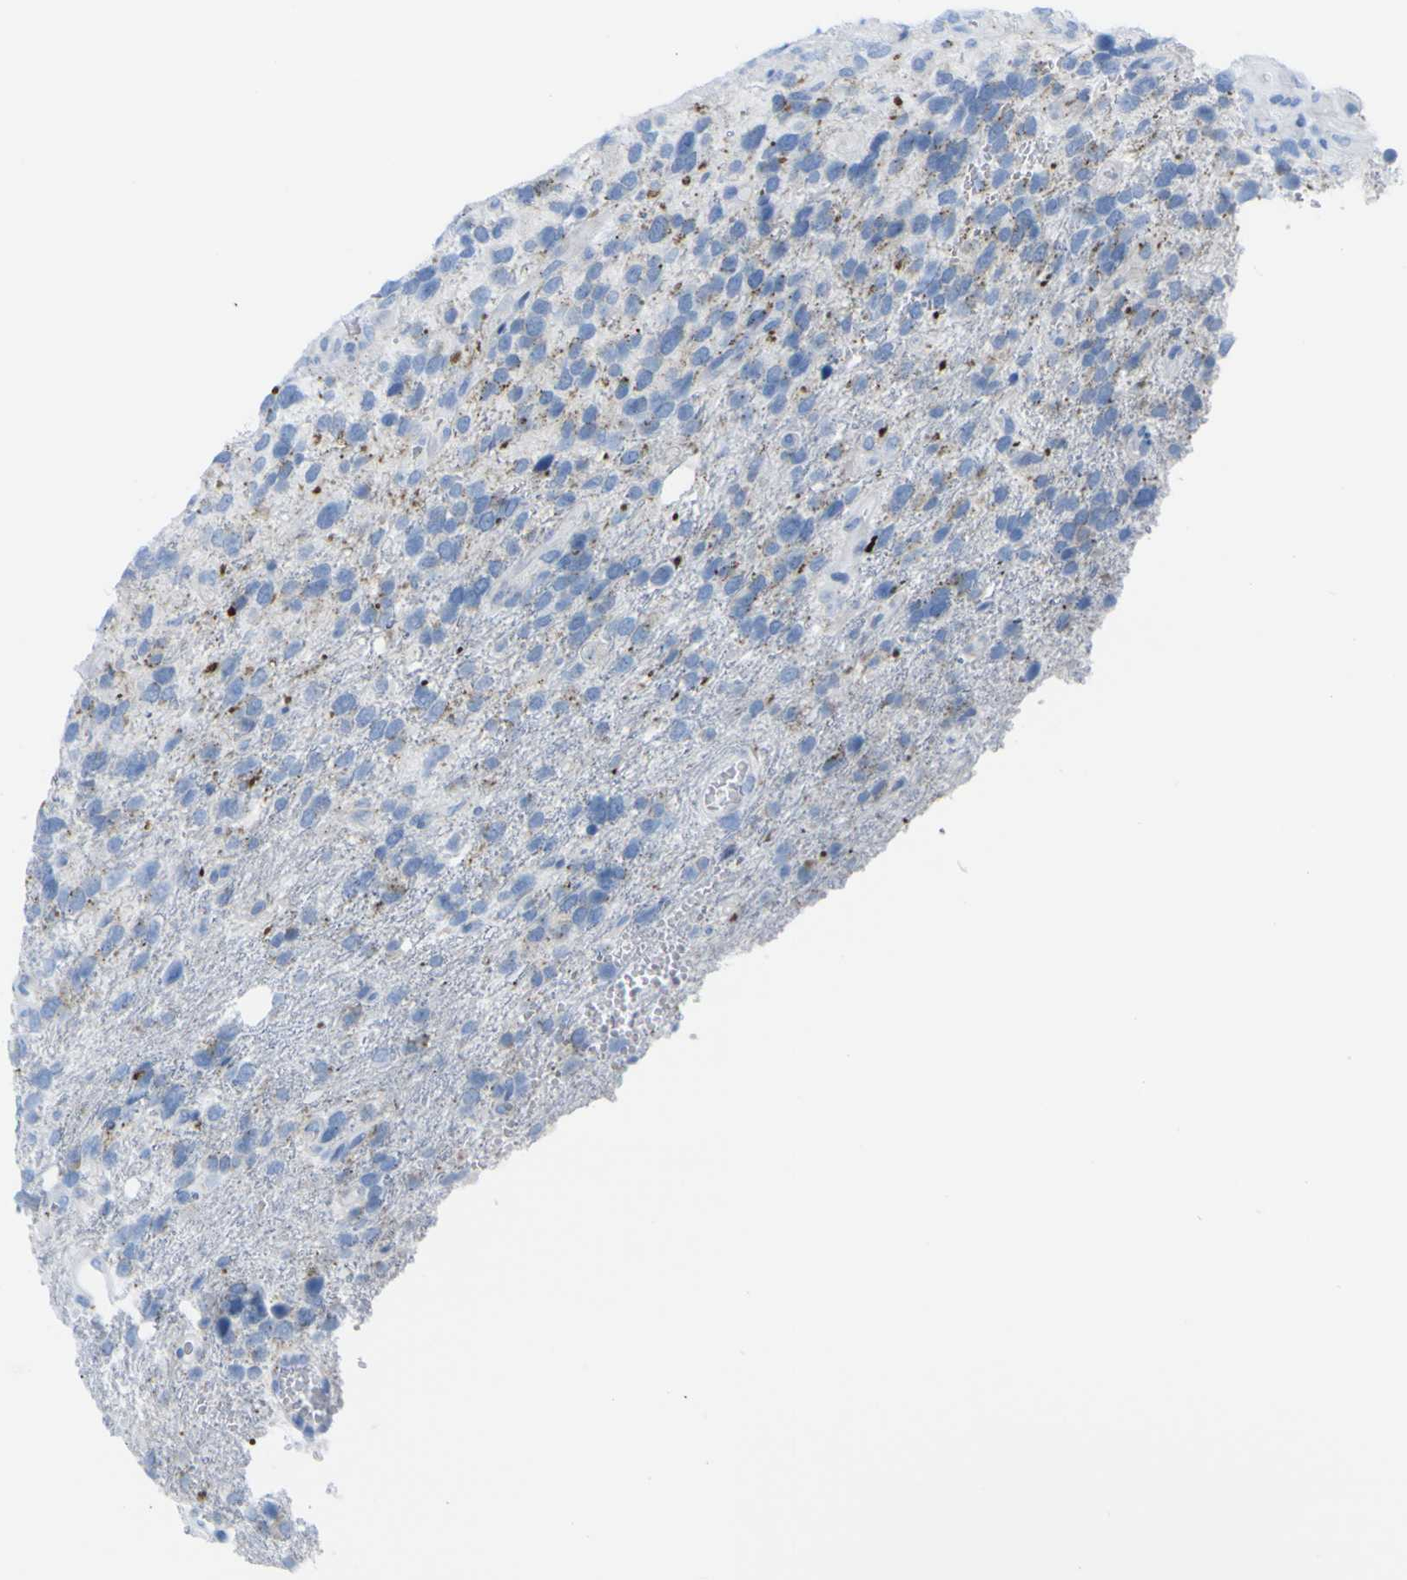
{"staining": {"intensity": "negative", "quantity": "none", "location": "none"}, "tissue": "glioma", "cell_type": "Tumor cells", "image_type": "cancer", "snomed": [{"axis": "morphology", "description": "Glioma, malignant, High grade"}, {"axis": "topography", "description": "Brain"}], "caption": "IHC of high-grade glioma (malignant) reveals no expression in tumor cells.", "gene": "PLD3", "patient": {"sex": "female", "age": 58}}